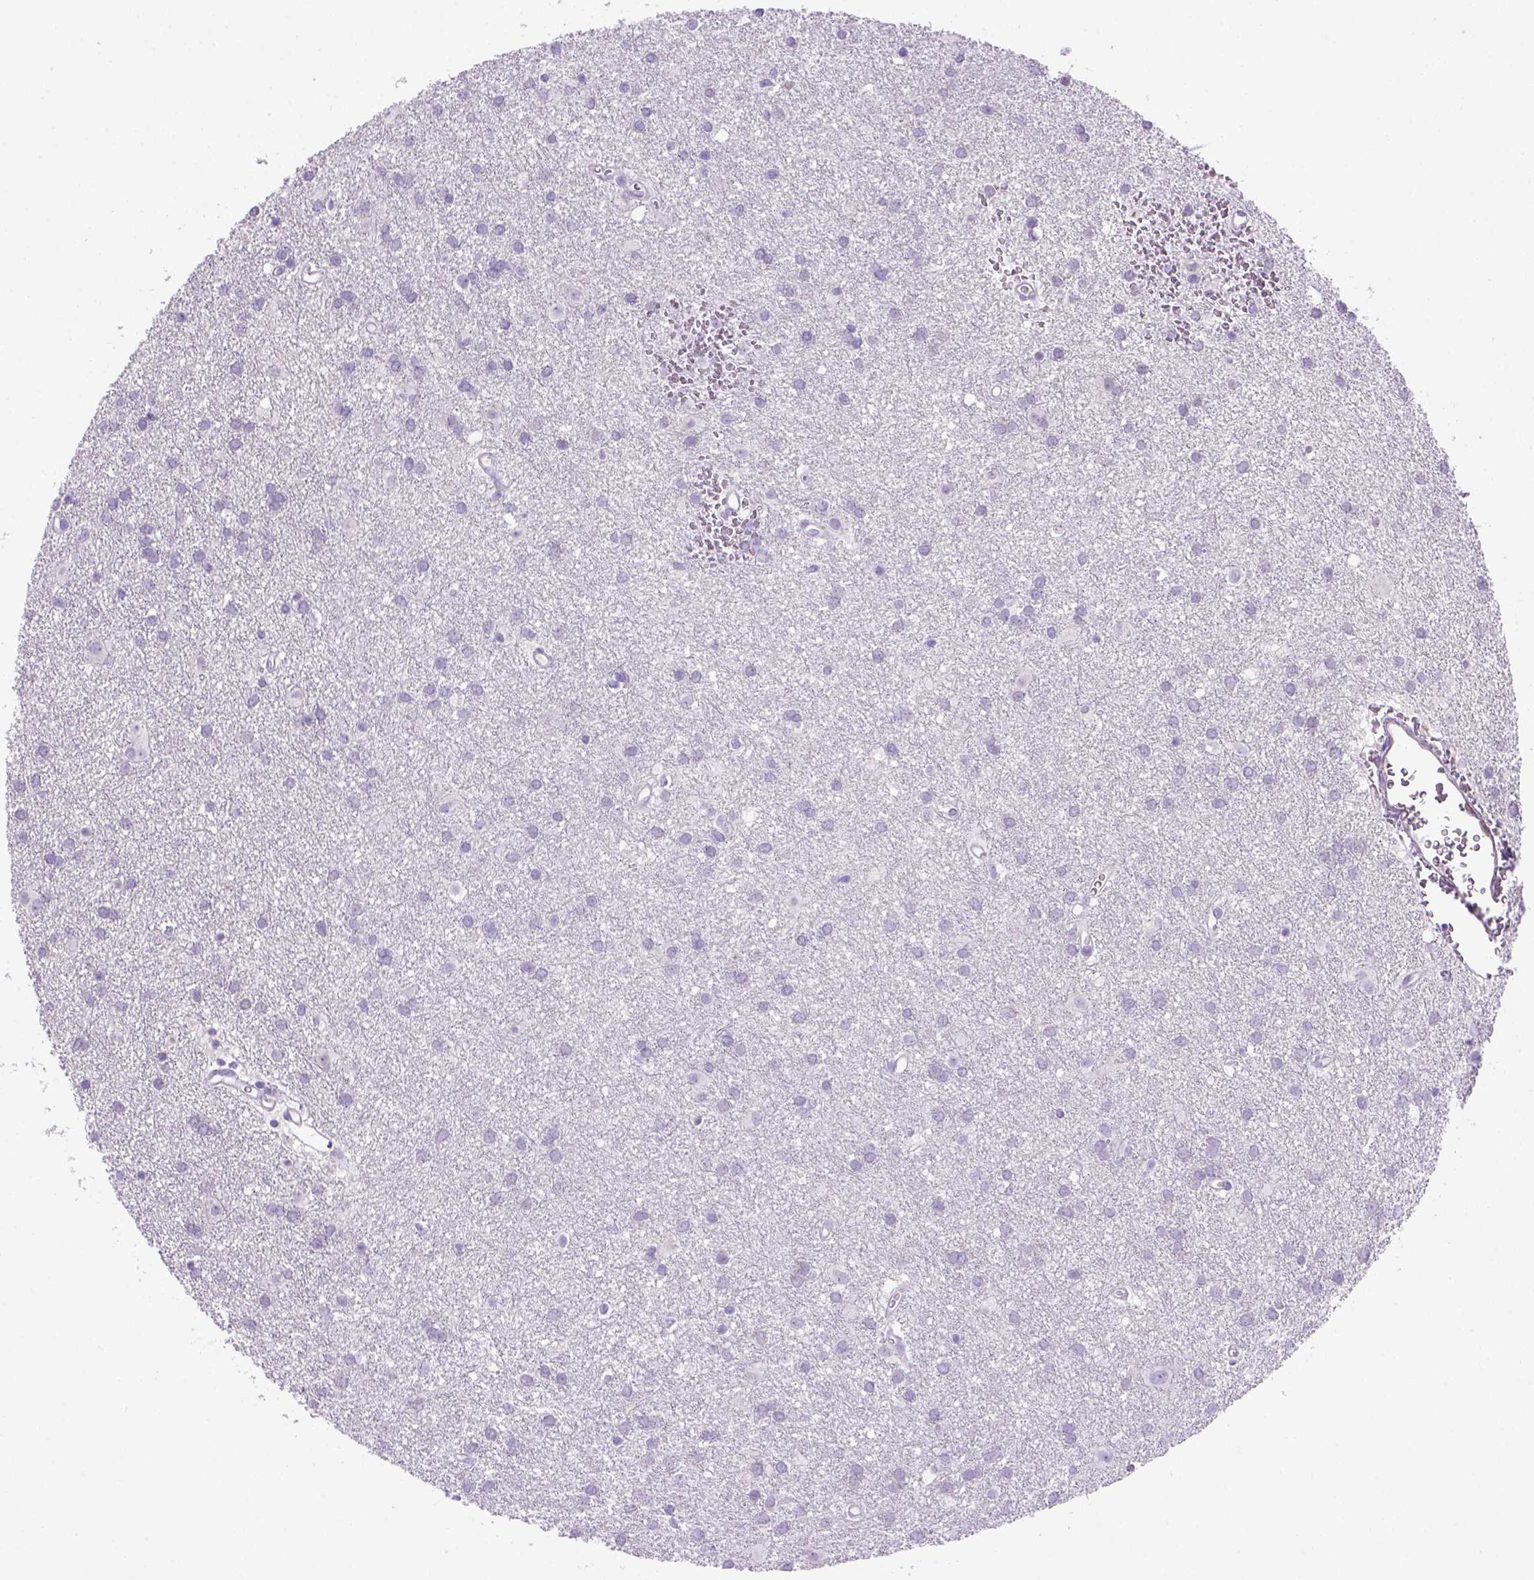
{"staining": {"intensity": "negative", "quantity": "none", "location": "none"}, "tissue": "glioma", "cell_type": "Tumor cells", "image_type": "cancer", "snomed": [{"axis": "morphology", "description": "Glioma, malignant, Low grade"}, {"axis": "topography", "description": "Brain"}], "caption": "Tumor cells show no significant expression in malignant glioma (low-grade).", "gene": "SIRPD", "patient": {"sex": "male", "age": 58}}